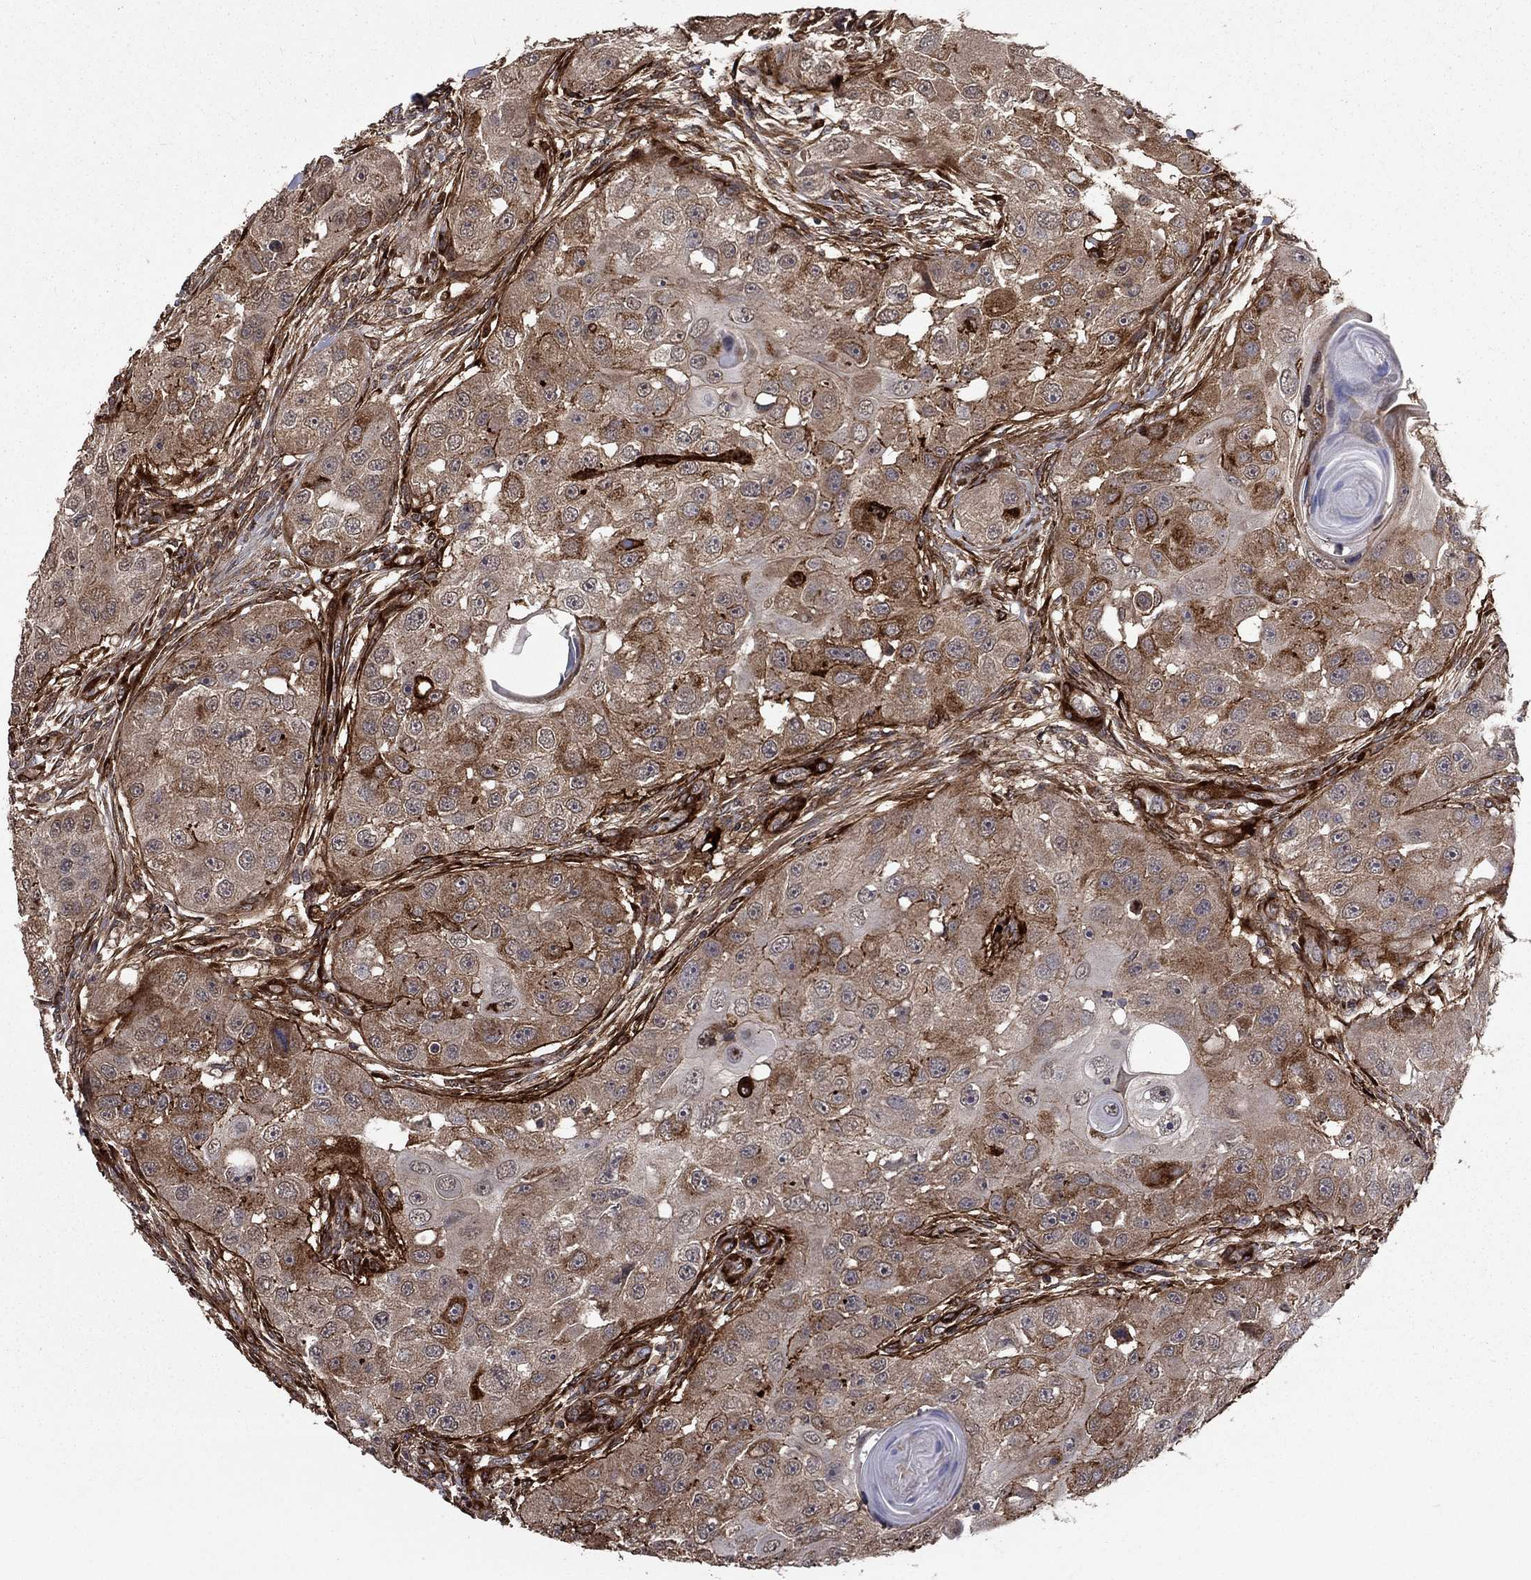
{"staining": {"intensity": "strong", "quantity": "25%-75%", "location": "cytoplasmic/membranous"}, "tissue": "head and neck cancer", "cell_type": "Tumor cells", "image_type": "cancer", "snomed": [{"axis": "morphology", "description": "Squamous cell carcinoma, NOS"}, {"axis": "topography", "description": "Head-Neck"}], "caption": "Immunohistochemistry (DAB) staining of head and neck cancer (squamous cell carcinoma) shows strong cytoplasmic/membranous protein positivity in approximately 25%-75% of tumor cells.", "gene": "COL18A1", "patient": {"sex": "male", "age": 51}}